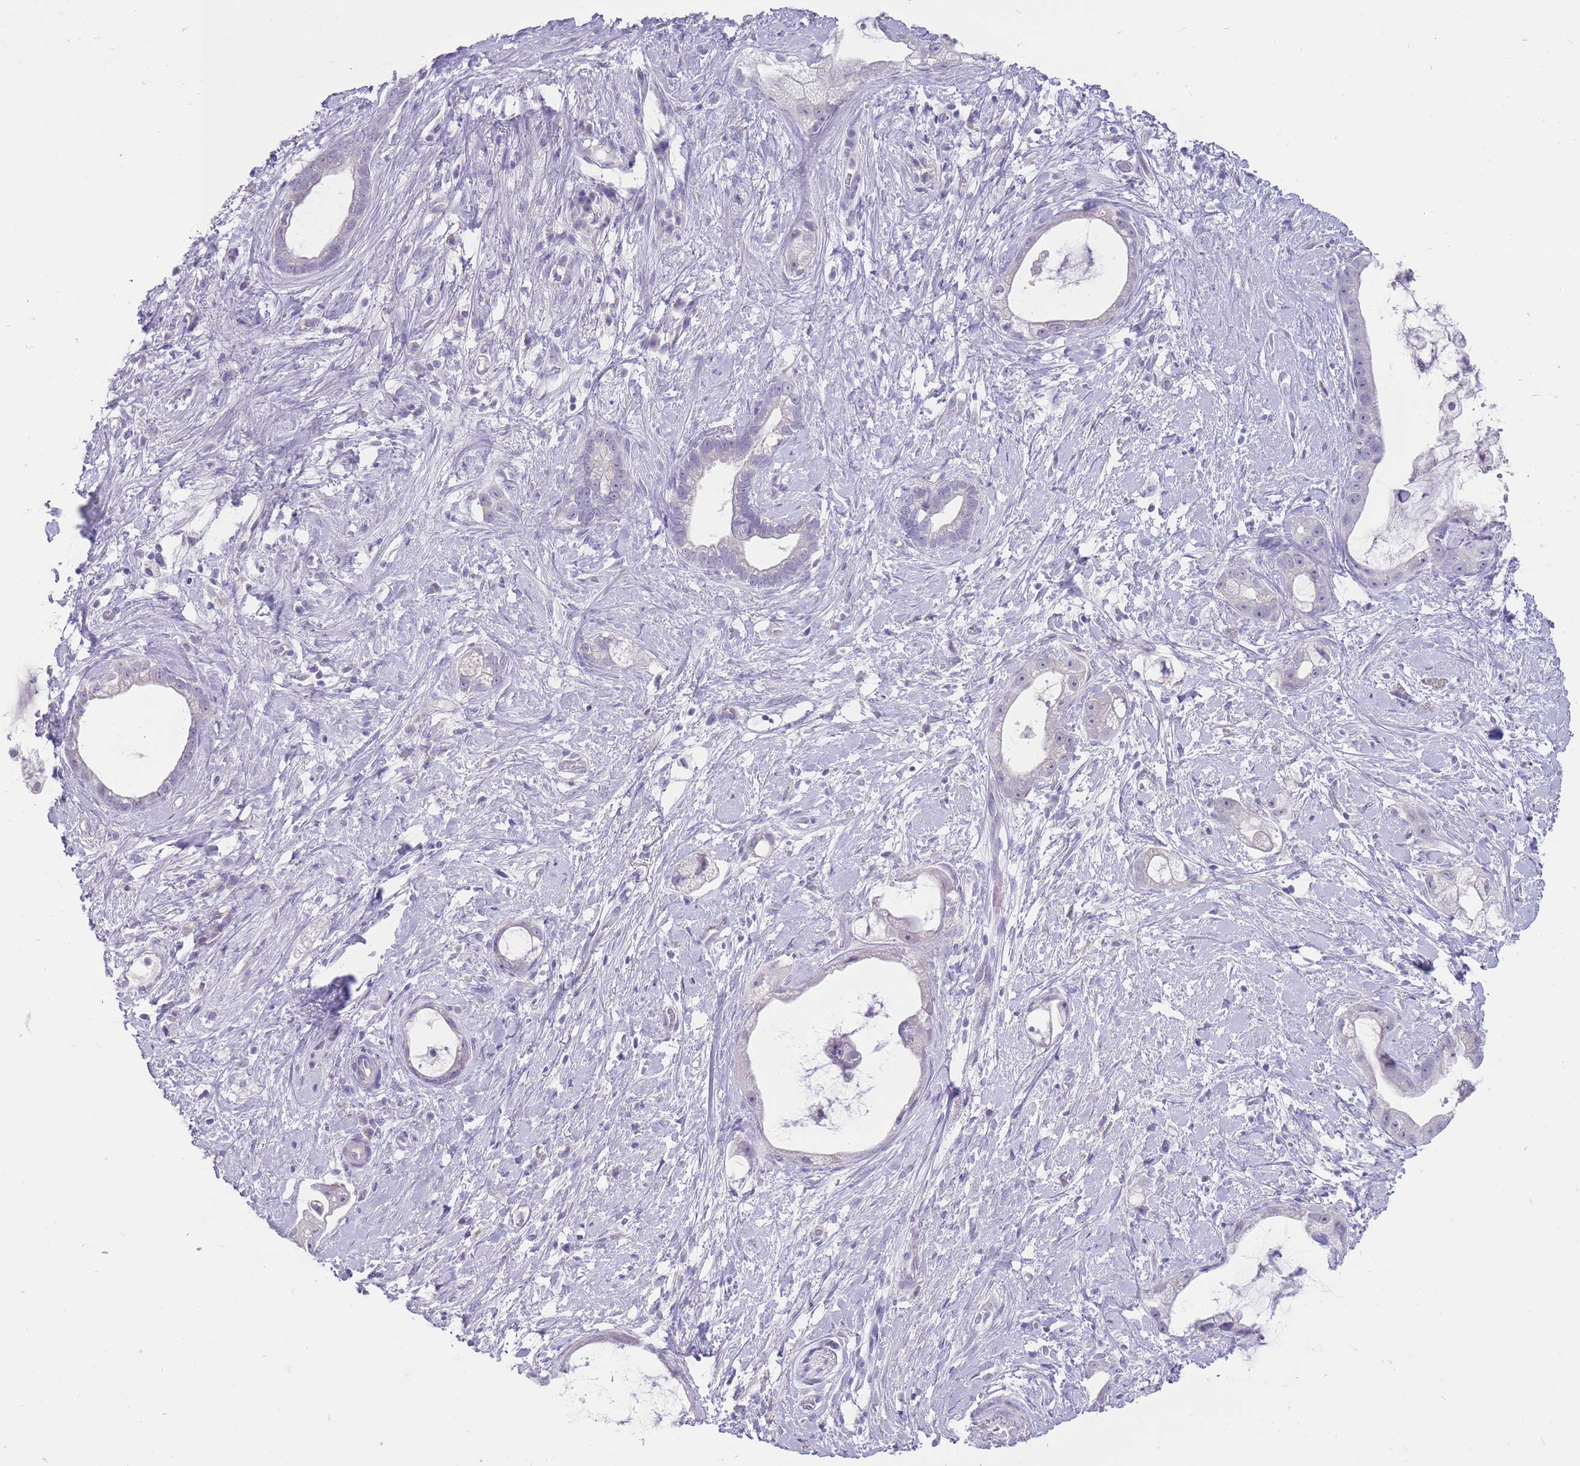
{"staining": {"intensity": "negative", "quantity": "none", "location": "none"}, "tissue": "stomach cancer", "cell_type": "Tumor cells", "image_type": "cancer", "snomed": [{"axis": "morphology", "description": "Adenocarcinoma, NOS"}, {"axis": "topography", "description": "Stomach"}], "caption": "A photomicrograph of adenocarcinoma (stomach) stained for a protein shows no brown staining in tumor cells.", "gene": "ERICH4", "patient": {"sex": "male", "age": 55}}